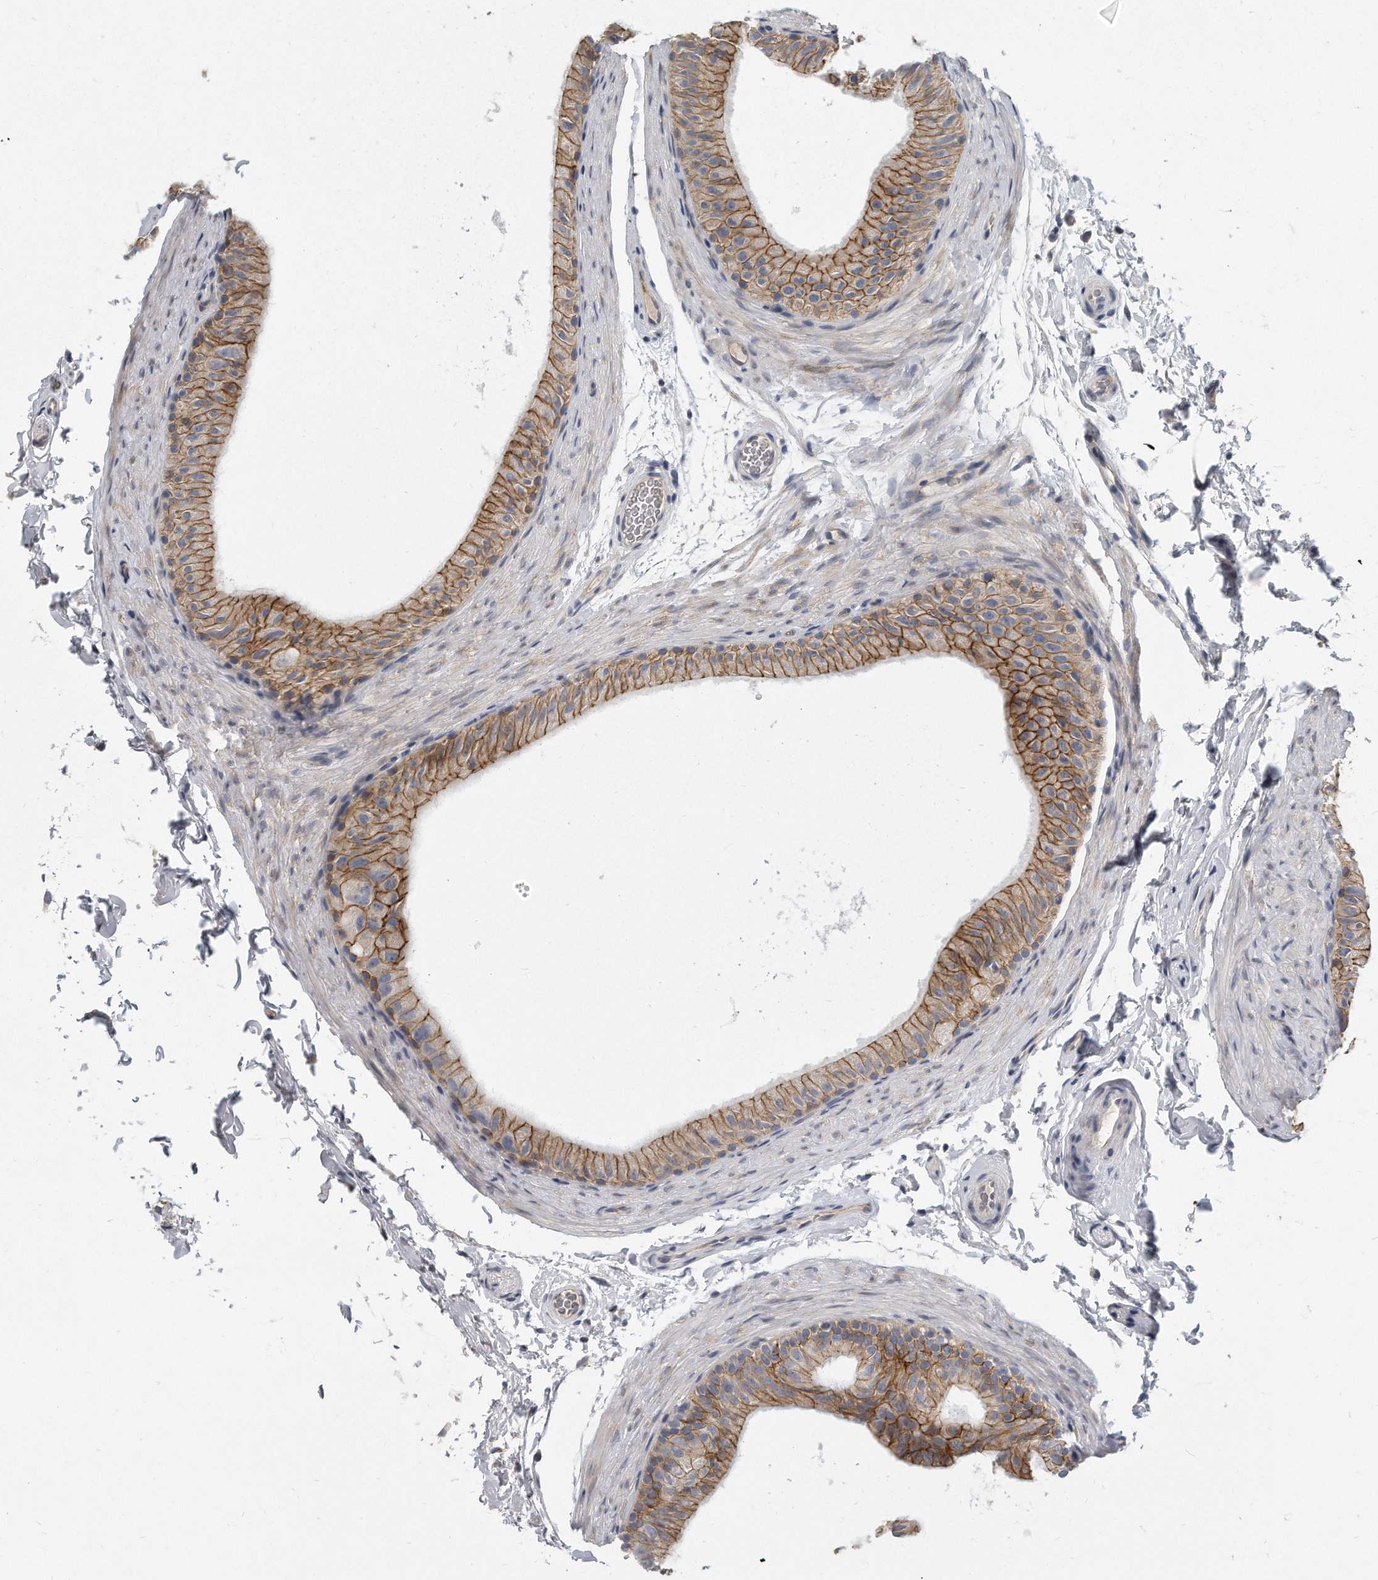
{"staining": {"intensity": "moderate", "quantity": ">75%", "location": "cytoplasmic/membranous"}, "tissue": "epididymis", "cell_type": "Glandular cells", "image_type": "normal", "snomed": [{"axis": "morphology", "description": "Normal tissue, NOS"}, {"axis": "topography", "description": "Epididymis"}], "caption": "Protein staining reveals moderate cytoplasmic/membranous staining in approximately >75% of glandular cells in normal epididymis.", "gene": "PLEKHA6", "patient": {"sex": "male", "age": 49}}